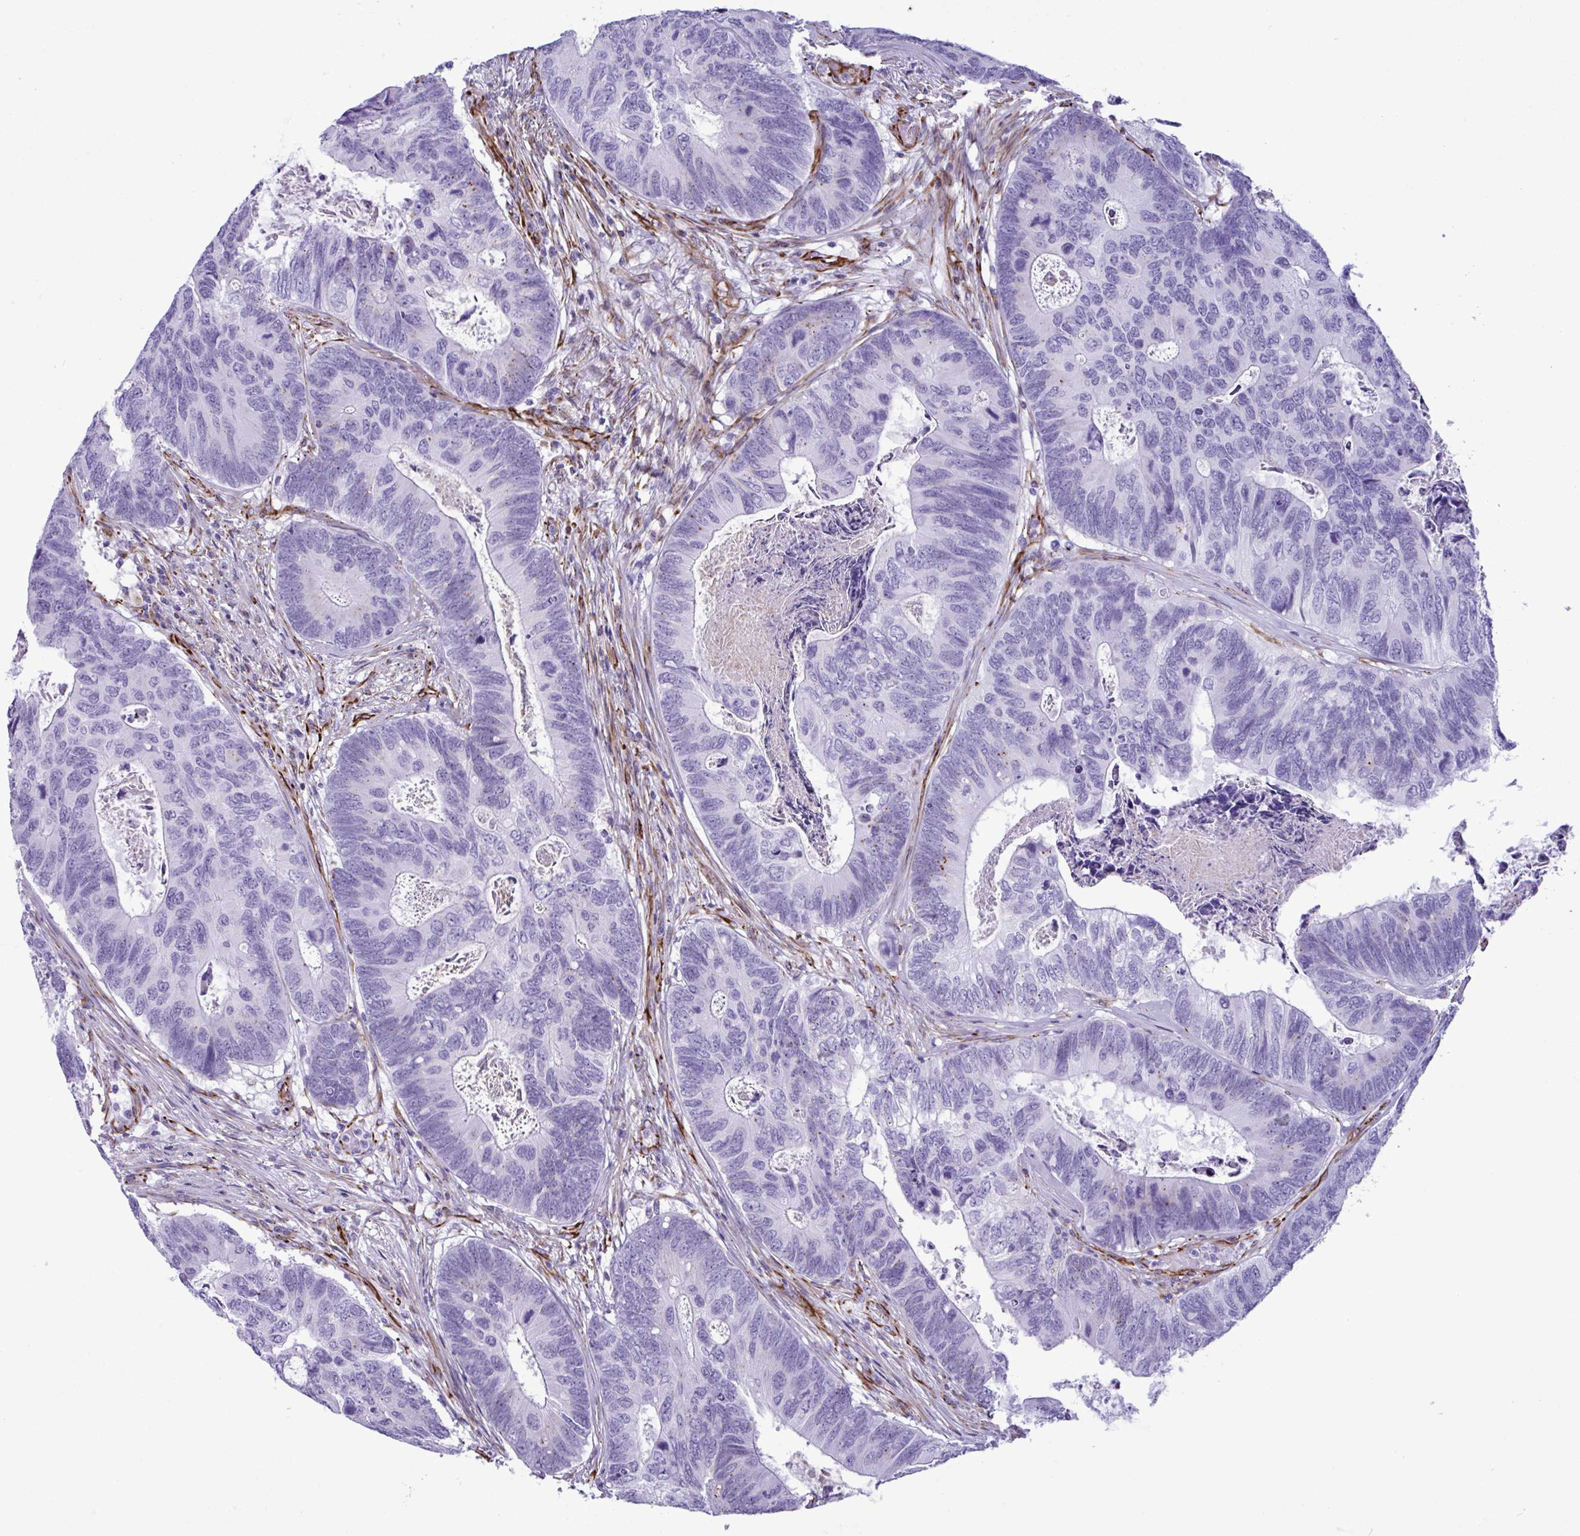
{"staining": {"intensity": "negative", "quantity": "none", "location": "none"}, "tissue": "colorectal cancer", "cell_type": "Tumor cells", "image_type": "cancer", "snomed": [{"axis": "morphology", "description": "Adenocarcinoma, NOS"}, {"axis": "topography", "description": "Colon"}], "caption": "Immunohistochemistry image of colorectal cancer (adenocarcinoma) stained for a protein (brown), which shows no staining in tumor cells.", "gene": "SMAD5", "patient": {"sex": "female", "age": 67}}